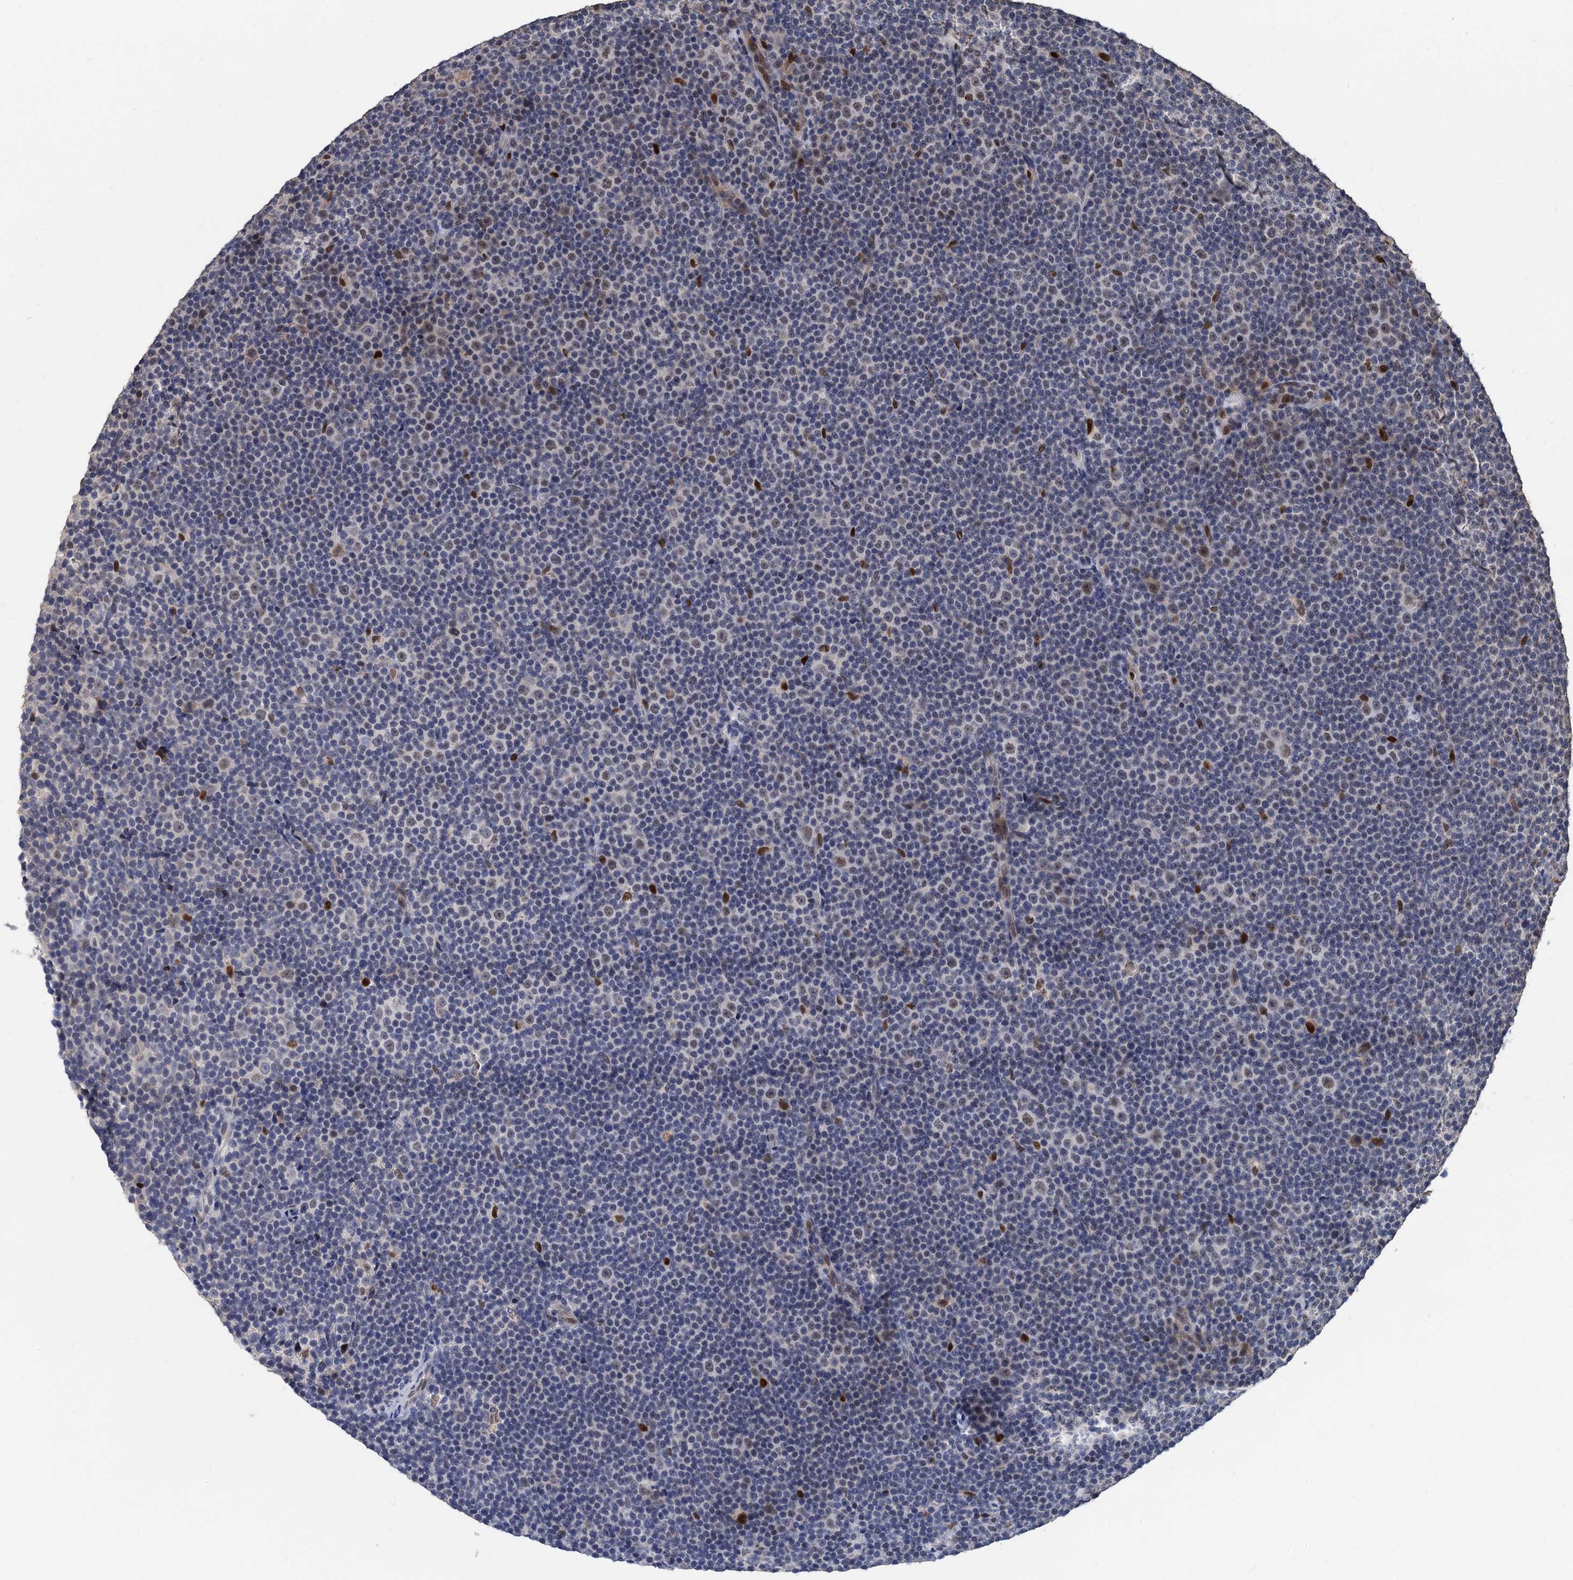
{"staining": {"intensity": "weak", "quantity": "<25%", "location": "nuclear"}, "tissue": "lymphoma", "cell_type": "Tumor cells", "image_type": "cancer", "snomed": [{"axis": "morphology", "description": "Malignant lymphoma, non-Hodgkin's type, Low grade"}, {"axis": "topography", "description": "Lymph node"}], "caption": "Tumor cells are negative for brown protein staining in lymphoma.", "gene": "TSEN34", "patient": {"sex": "female", "age": 67}}